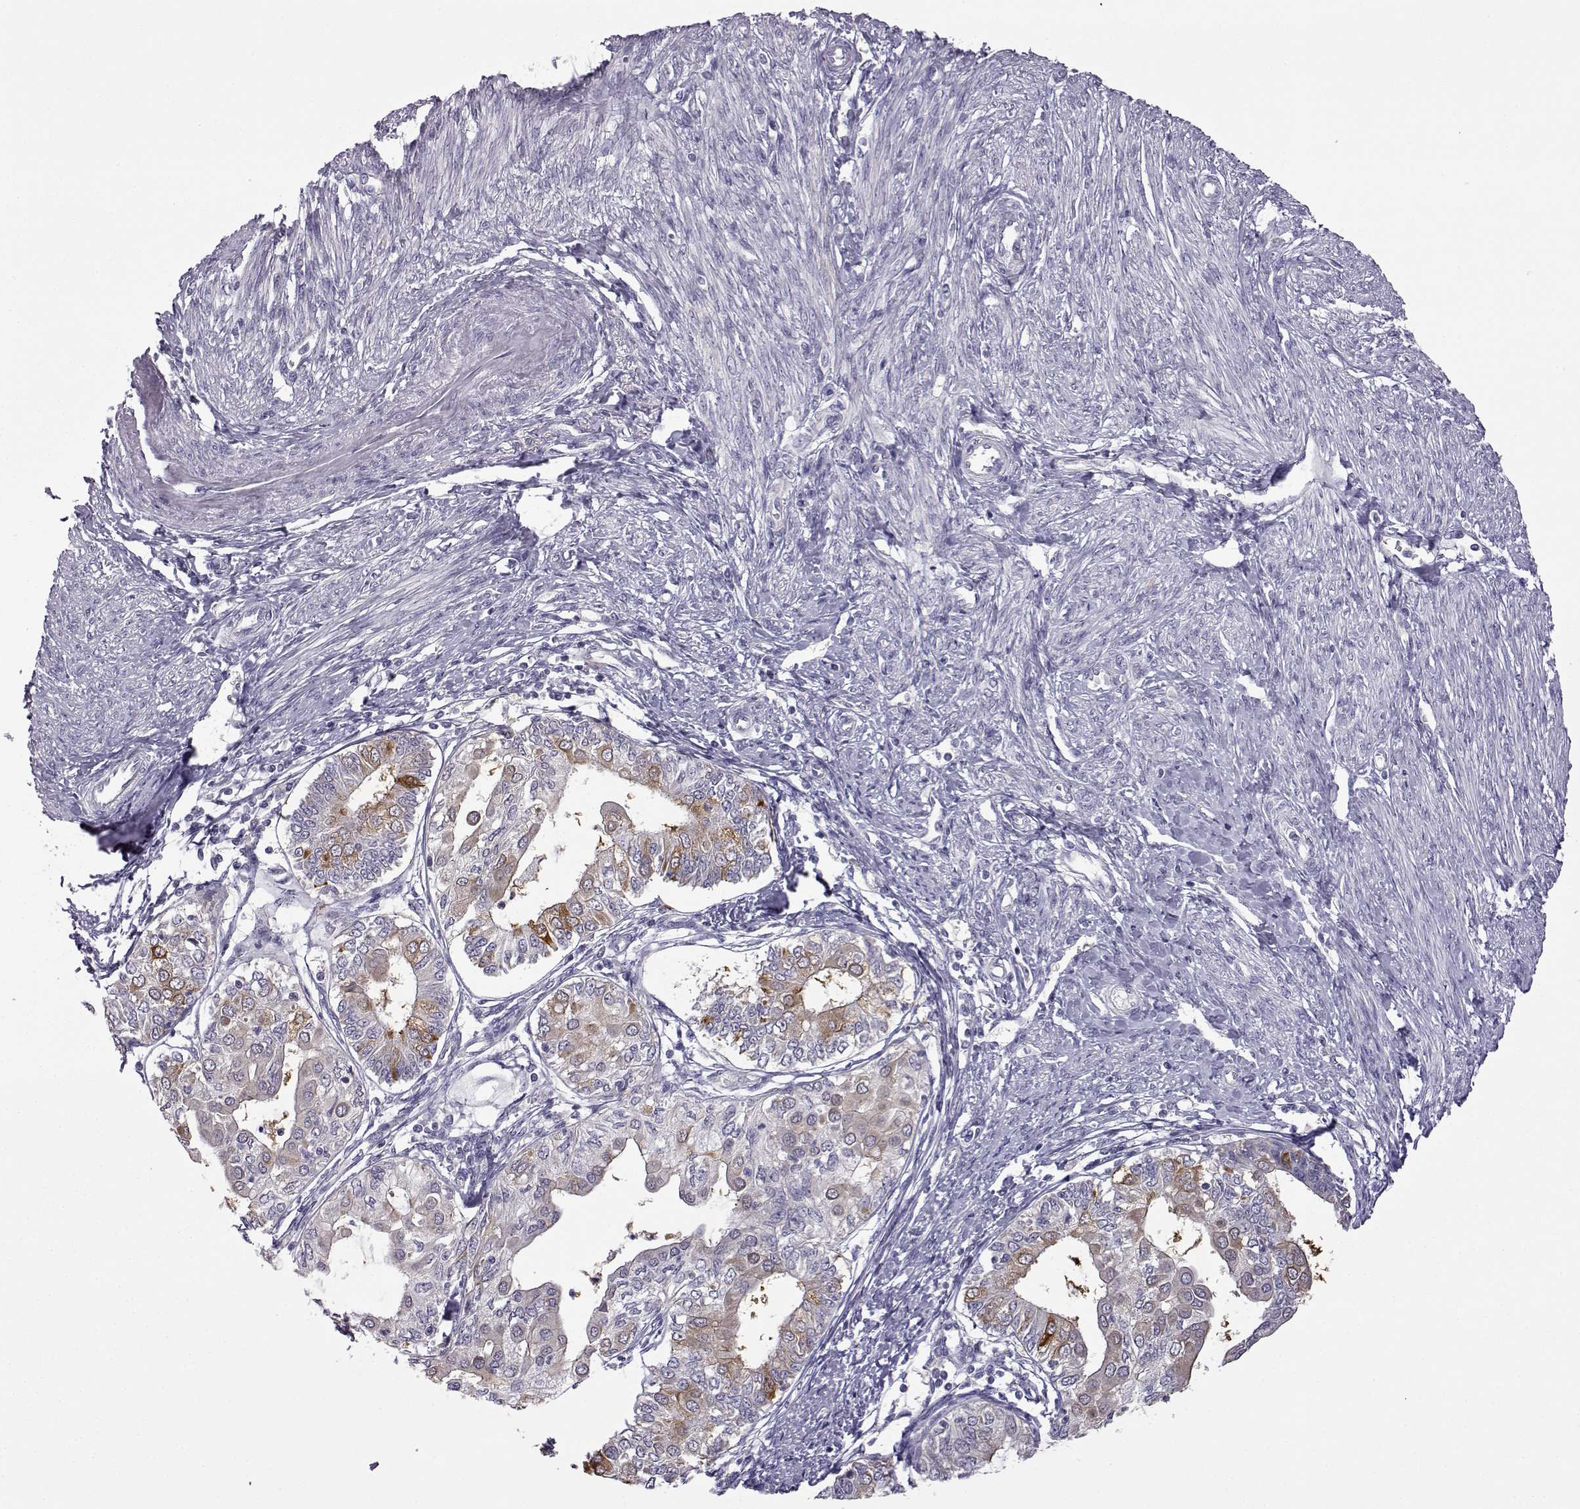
{"staining": {"intensity": "moderate", "quantity": "<25%", "location": "cytoplasmic/membranous"}, "tissue": "endometrial cancer", "cell_type": "Tumor cells", "image_type": "cancer", "snomed": [{"axis": "morphology", "description": "Adenocarcinoma, NOS"}, {"axis": "topography", "description": "Endometrium"}], "caption": "Endometrial cancer (adenocarcinoma) stained with a brown dye reveals moderate cytoplasmic/membranous positive staining in approximately <25% of tumor cells.", "gene": "VGF", "patient": {"sex": "female", "age": 68}}